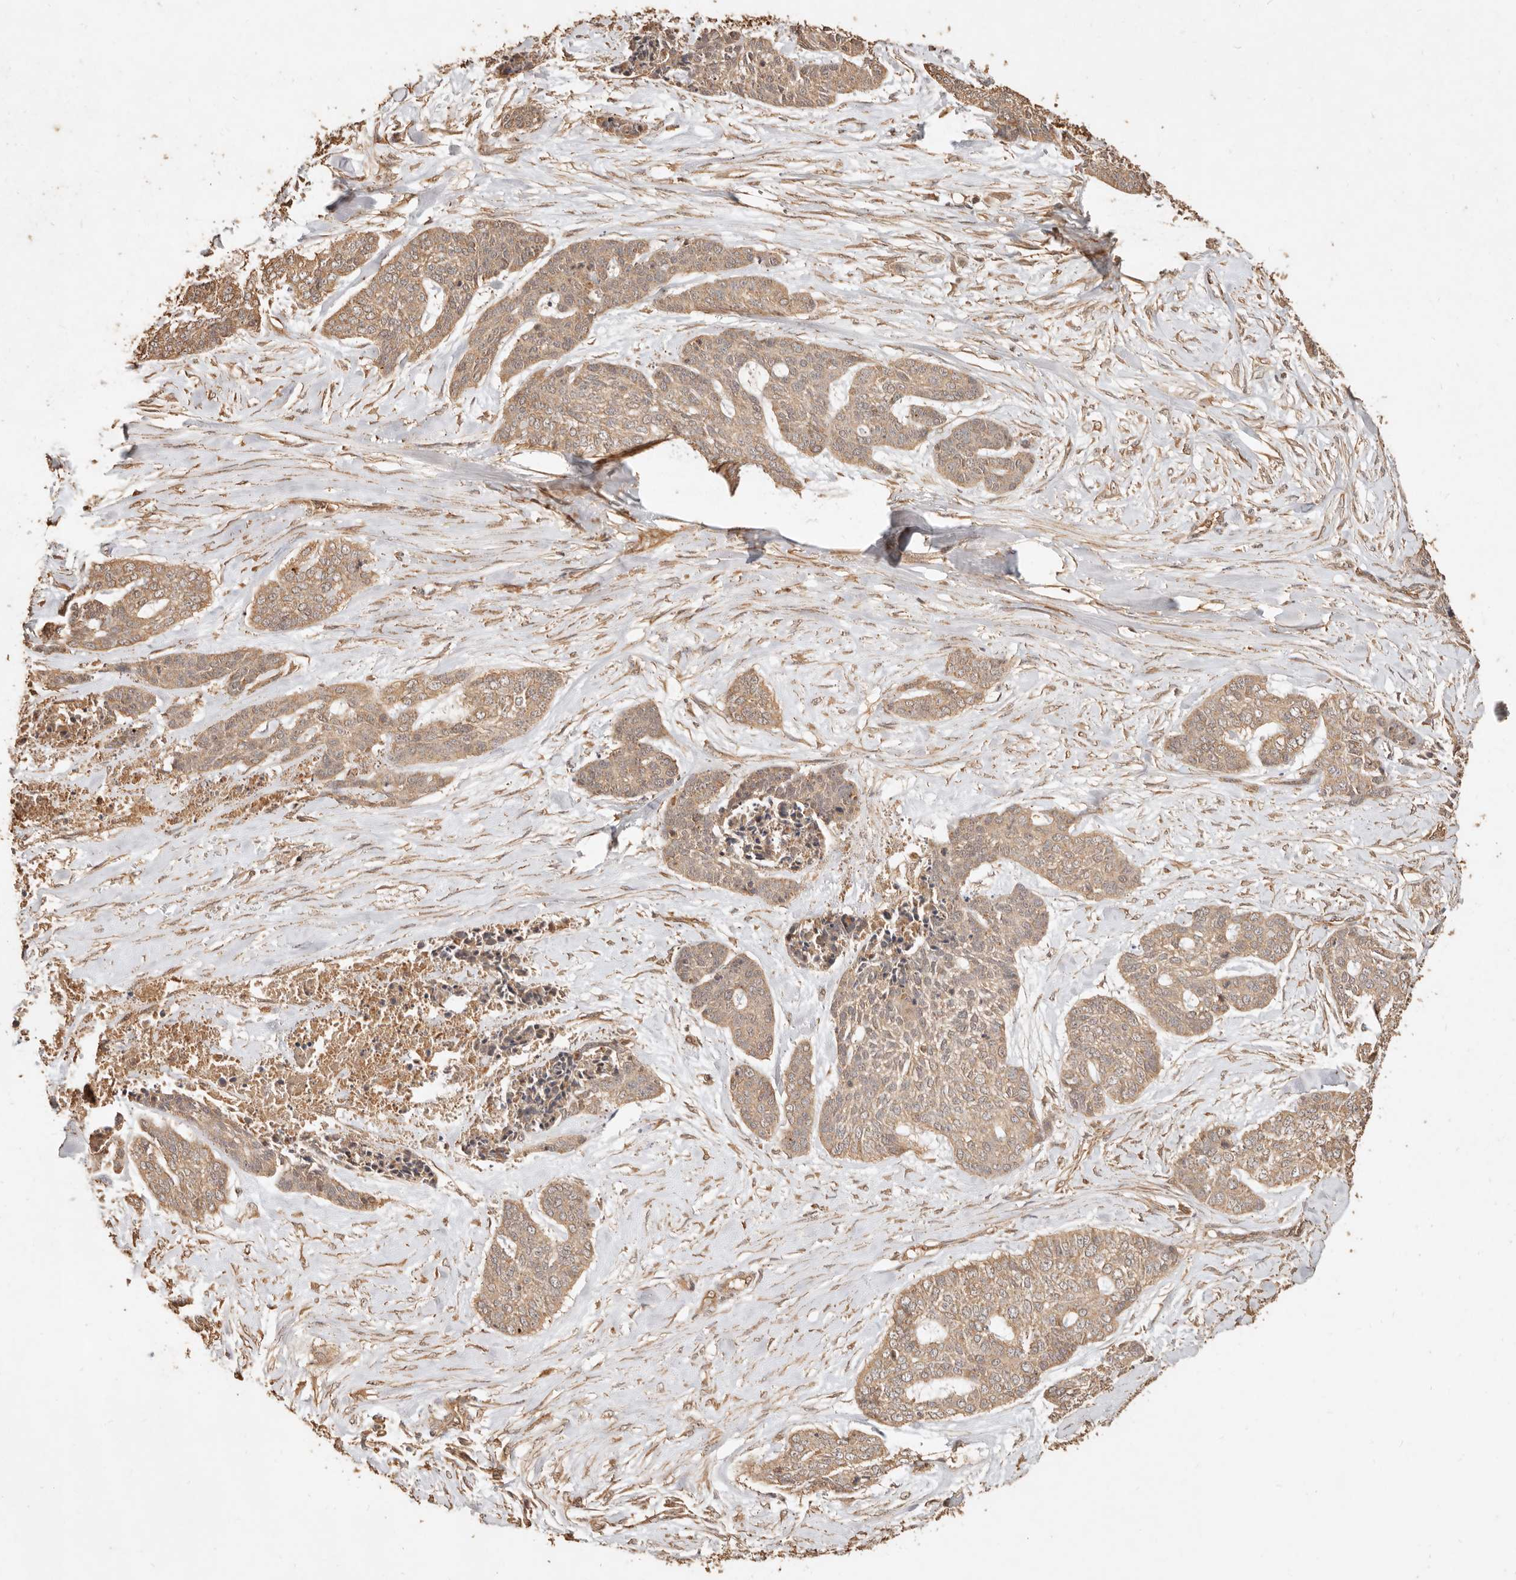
{"staining": {"intensity": "moderate", "quantity": ">75%", "location": "cytoplasmic/membranous"}, "tissue": "skin cancer", "cell_type": "Tumor cells", "image_type": "cancer", "snomed": [{"axis": "morphology", "description": "Basal cell carcinoma"}, {"axis": "topography", "description": "Skin"}], "caption": "Brown immunohistochemical staining in skin cancer shows moderate cytoplasmic/membranous staining in about >75% of tumor cells.", "gene": "FAM180B", "patient": {"sex": "female", "age": 64}}